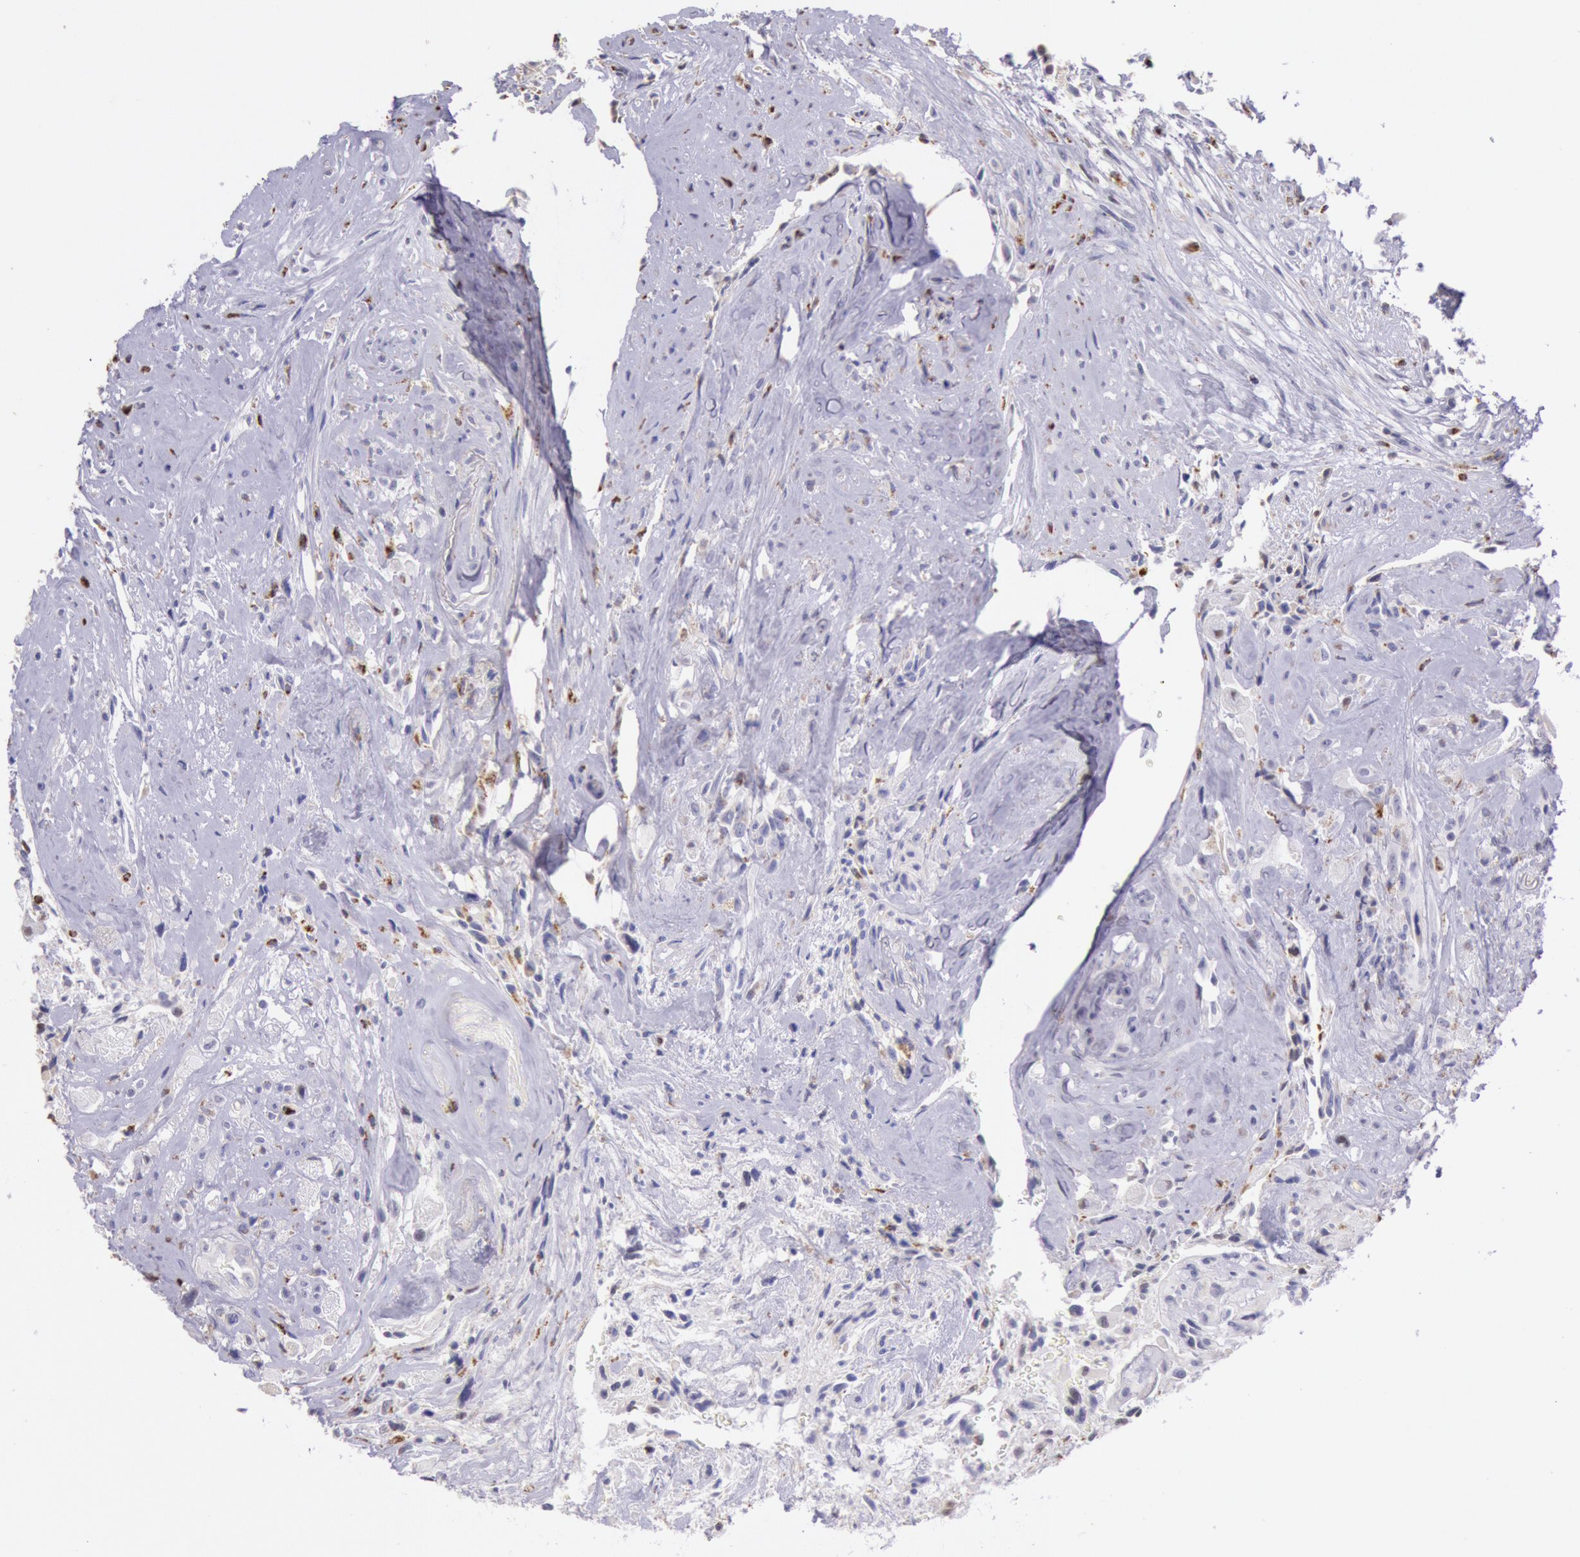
{"staining": {"intensity": "negative", "quantity": "none", "location": "none"}, "tissue": "glioma", "cell_type": "Tumor cells", "image_type": "cancer", "snomed": [{"axis": "morphology", "description": "Glioma, malignant, High grade"}, {"axis": "topography", "description": "Brain"}], "caption": "There is no significant expression in tumor cells of glioma. (DAB (3,3'-diaminobenzidine) immunohistochemistry (IHC) visualized using brightfield microscopy, high magnification).", "gene": "FRMD6", "patient": {"sex": "male", "age": 48}}